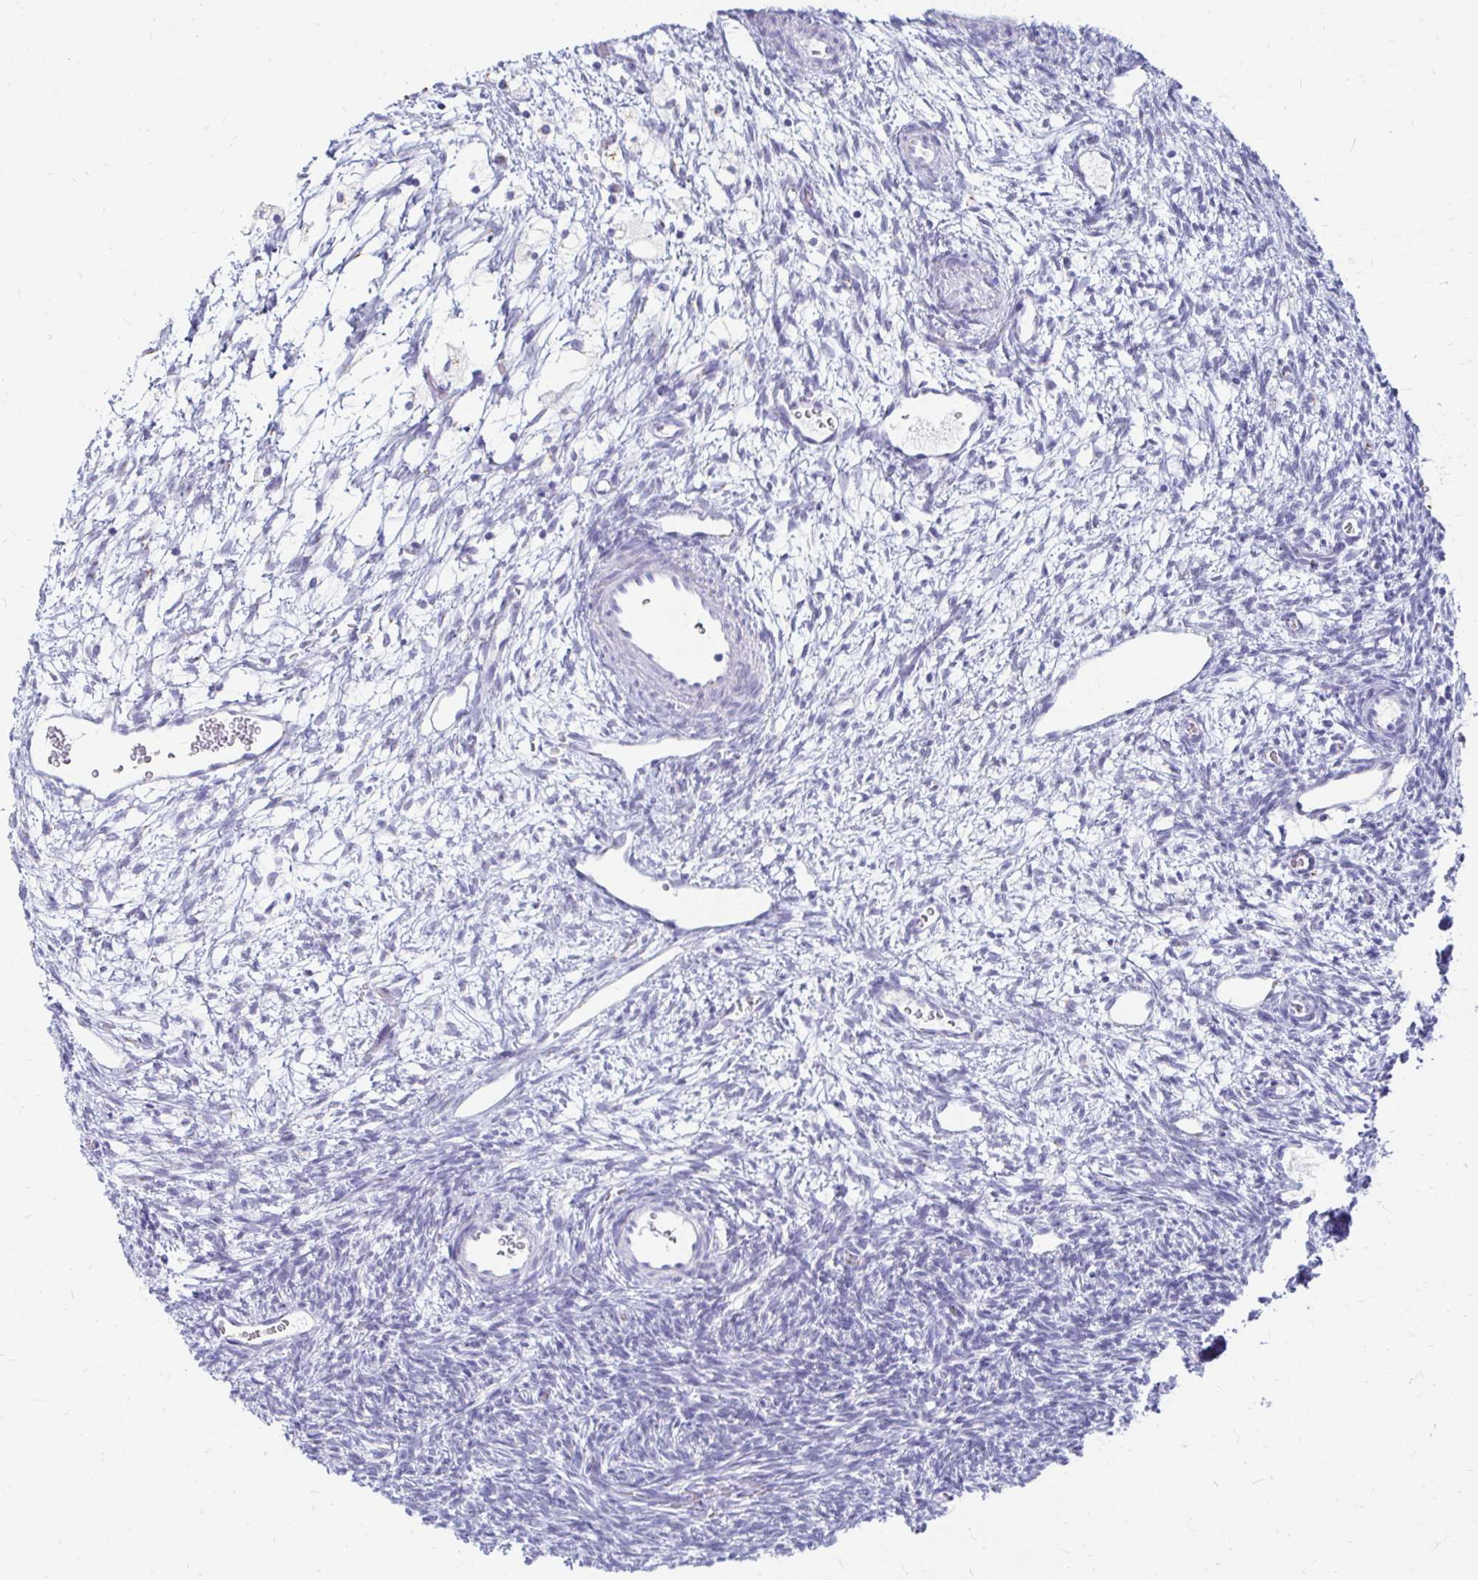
{"staining": {"intensity": "negative", "quantity": "none", "location": "none"}, "tissue": "ovary", "cell_type": "Ovarian stroma cells", "image_type": "normal", "snomed": [{"axis": "morphology", "description": "Normal tissue, NOS"}, {"axis": "topography", "description": "Ovary"}], "caption": "DAB immunohistochemical staining of benign human ovary demonstrates no significant staining in ovarian stroma cells. The staining was performed using DAB (3,3'-diaminobenzidine) to visualize the protein expression in brown, while the nuclei were stained in blue with hematoxylin (Magnification: 20x).", "gene": "PAGE4", "patient": {"sex": "female", "age": 34}}